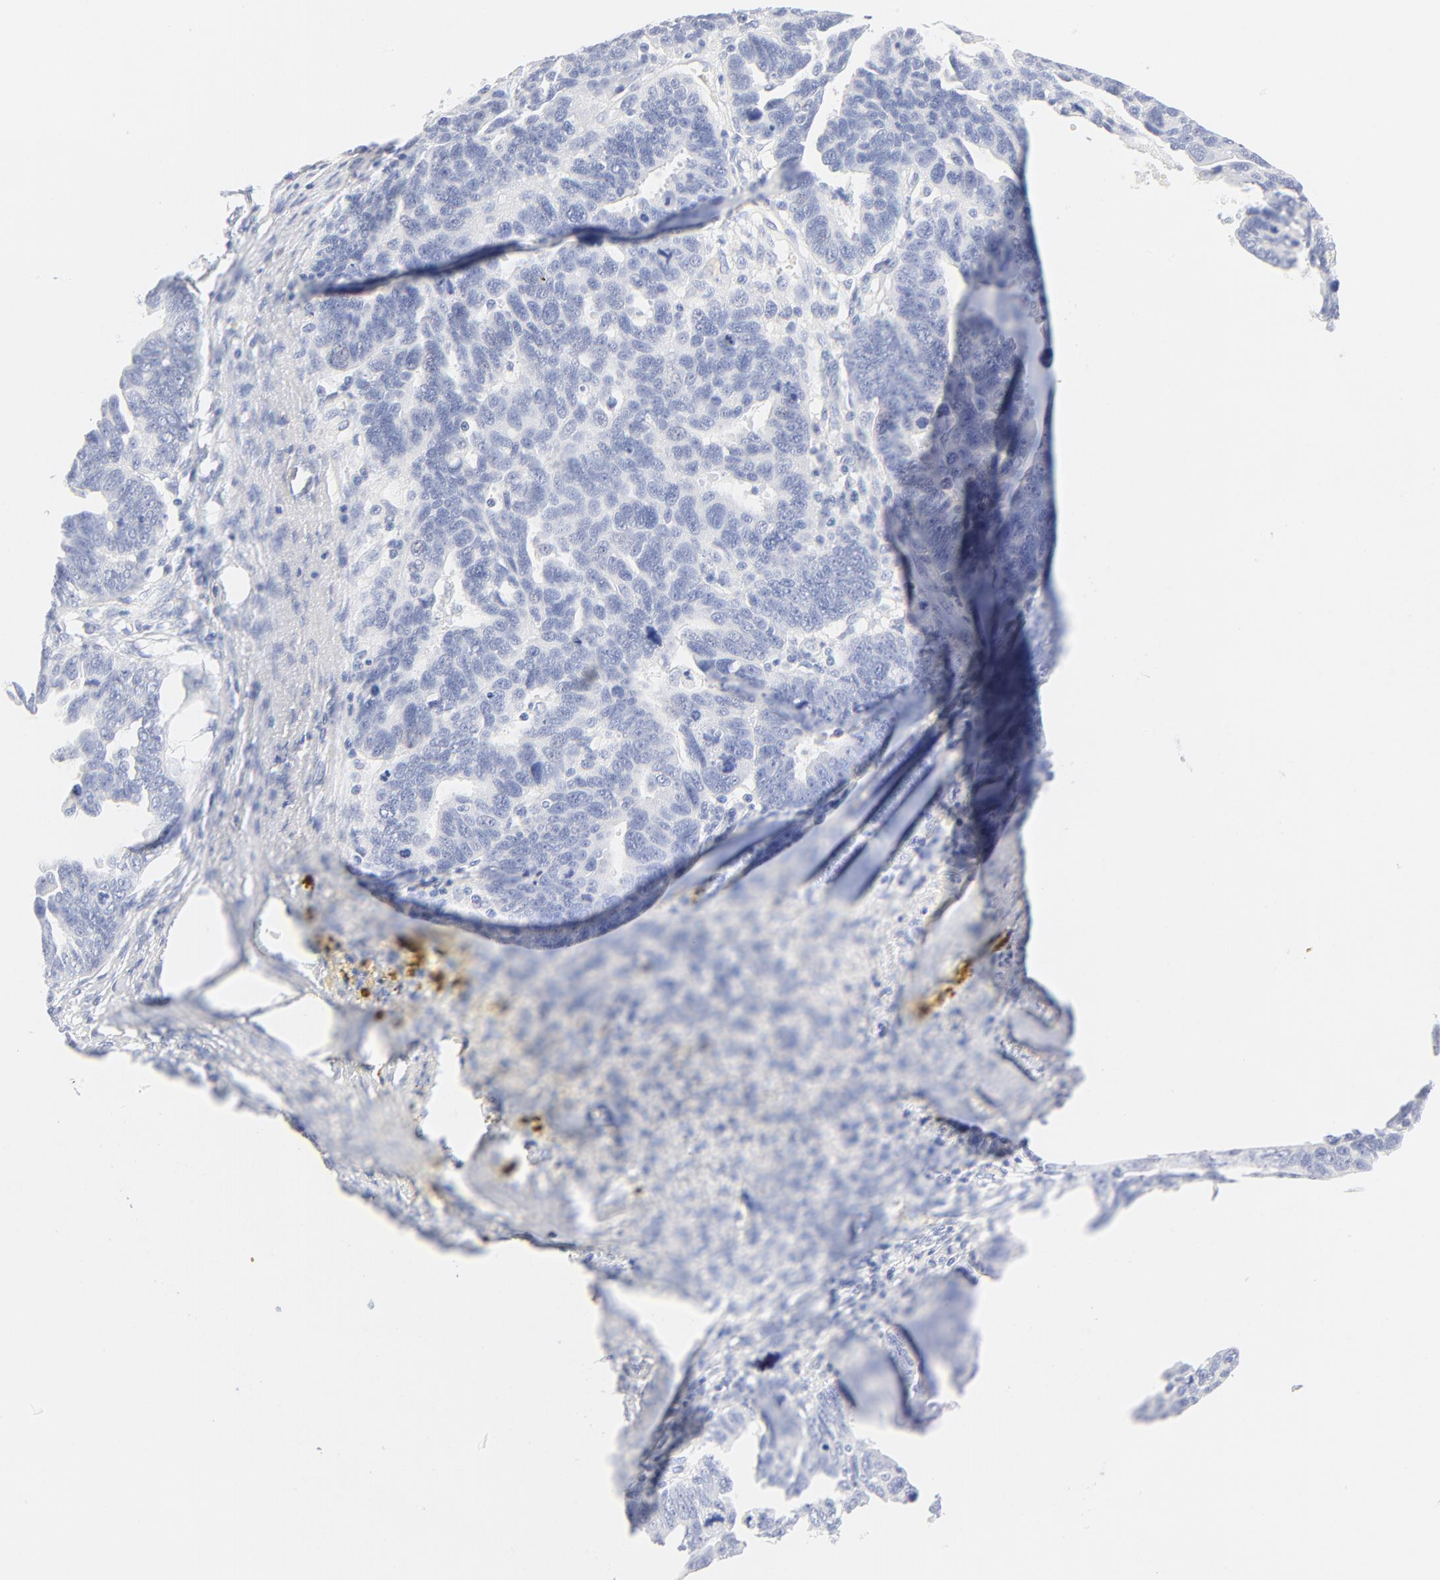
{"staining": {"intensity": "negative", "quantity": "none", "location": "none"}, "tissue": "ovarian cancer", "cell_type": "Tumor cells", "image_type": "cancer", "snomed": [{"axis": "morphology", "description": "Carcinoma, endometroid"}, {"axis": "morphology", "description": "Cystadenocarcinoma, serous, NOS"}, {"axis": "topography", "description": "Ovary"}], "caption": "Immunohistochemical staining of human ovarian cancer (endometroid carcinoma) exhibits no significant positivity in tumor cells. The staining is performed using DAB brown chromogen with nuclei counter-stained in using hematoxylin.", "gene": "ONECUT1", "patient": {"sex": "female", "age": 45}}